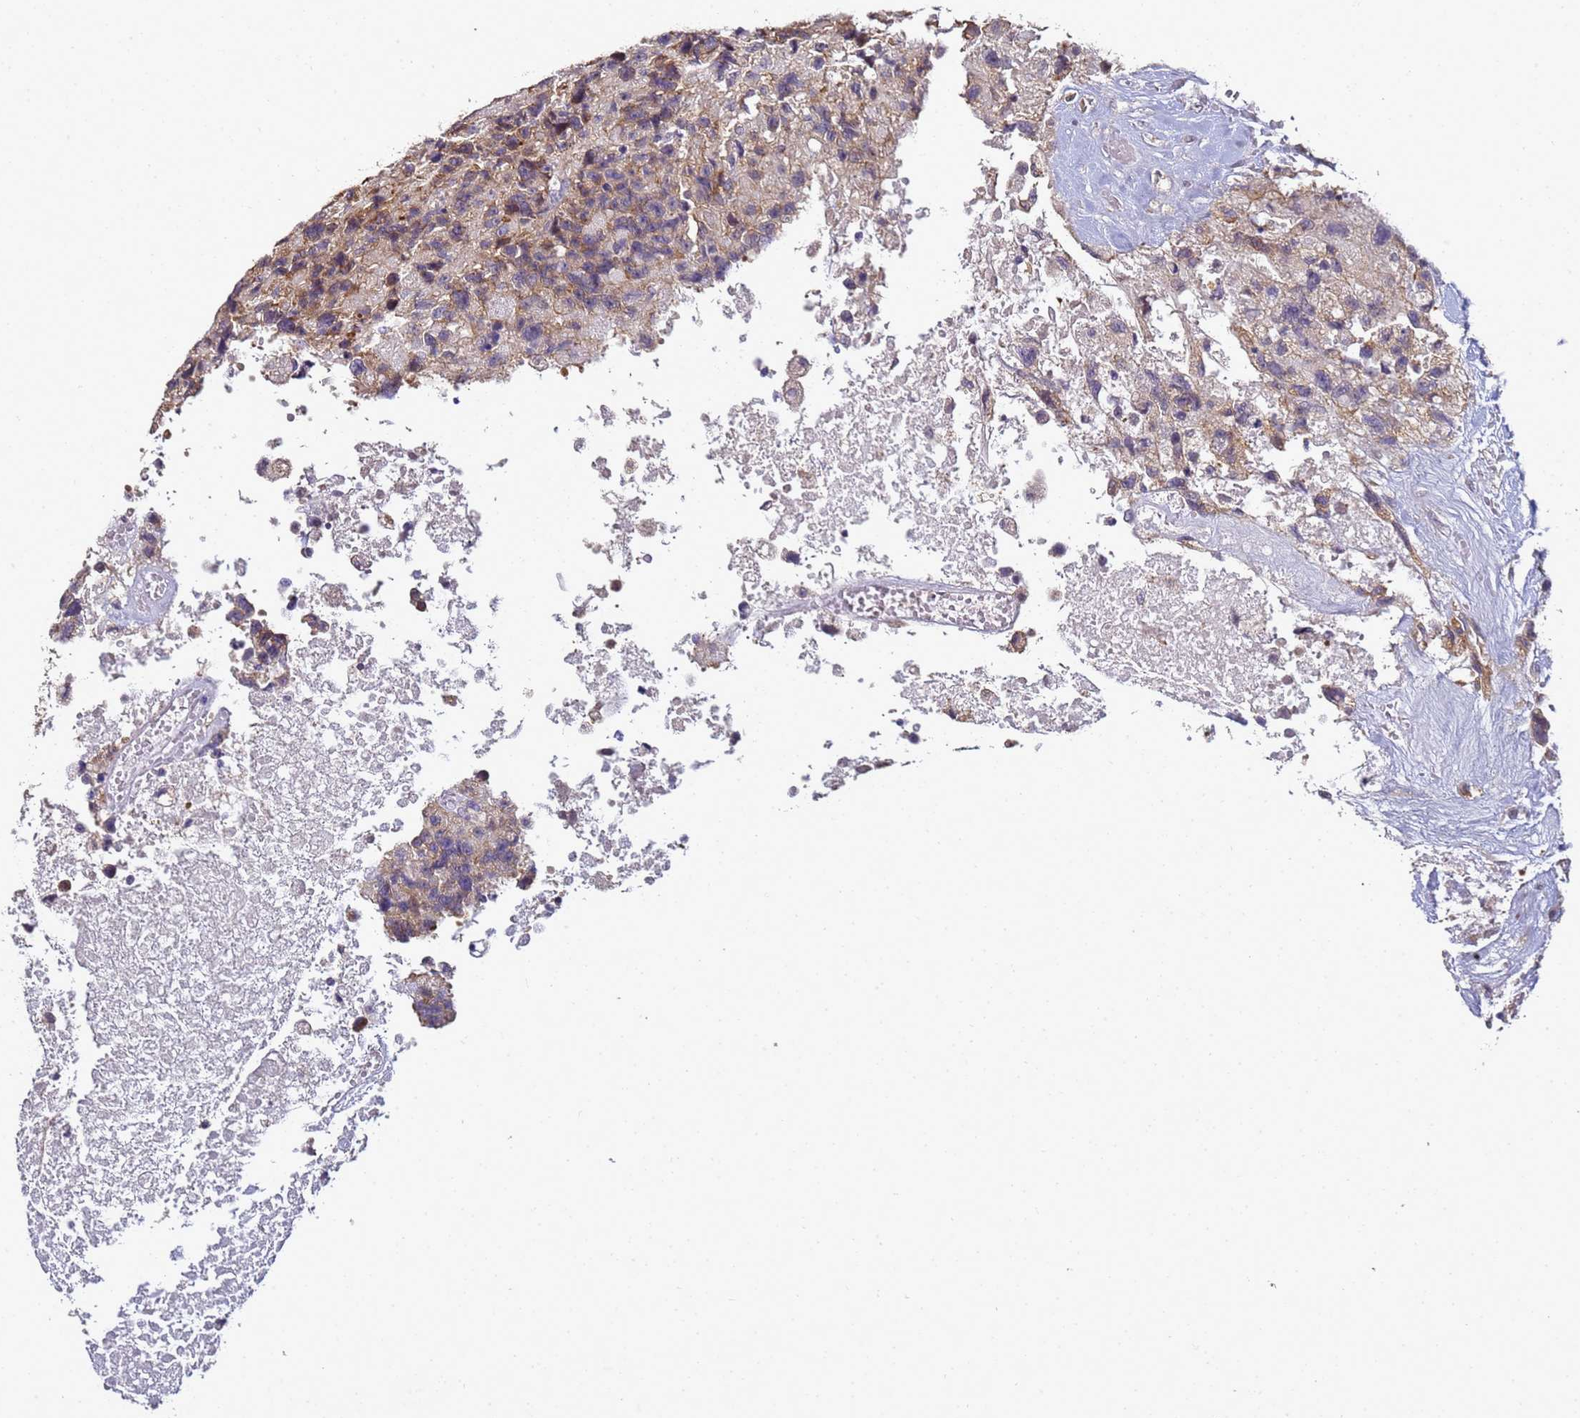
{"staining": {"intensity": "moderate", "quantity": ">75%", "location": "cytoplasmic/membranous"}, "tissue": "glioma", "cell_type": "Tumor cells", "image_type": "cancer", "snomed": [{"axis": "morphology", "description": "Glioma, malignant, High grade"}, {"axis": "topography", "description": "Brain"}], "caption": "Immunohistochemistry (IHC) image of neoplastic tissue: human glioma stained using immunohistochemistry exhibits medium levels of moderate protein expression localized specifically in the cytoplasmic/membranous of tumor cells, appearing as a cytoplasmic/membranous brown color.", "gene": "ANKRD17", "patient": {"sex": "male", "age": 69}}